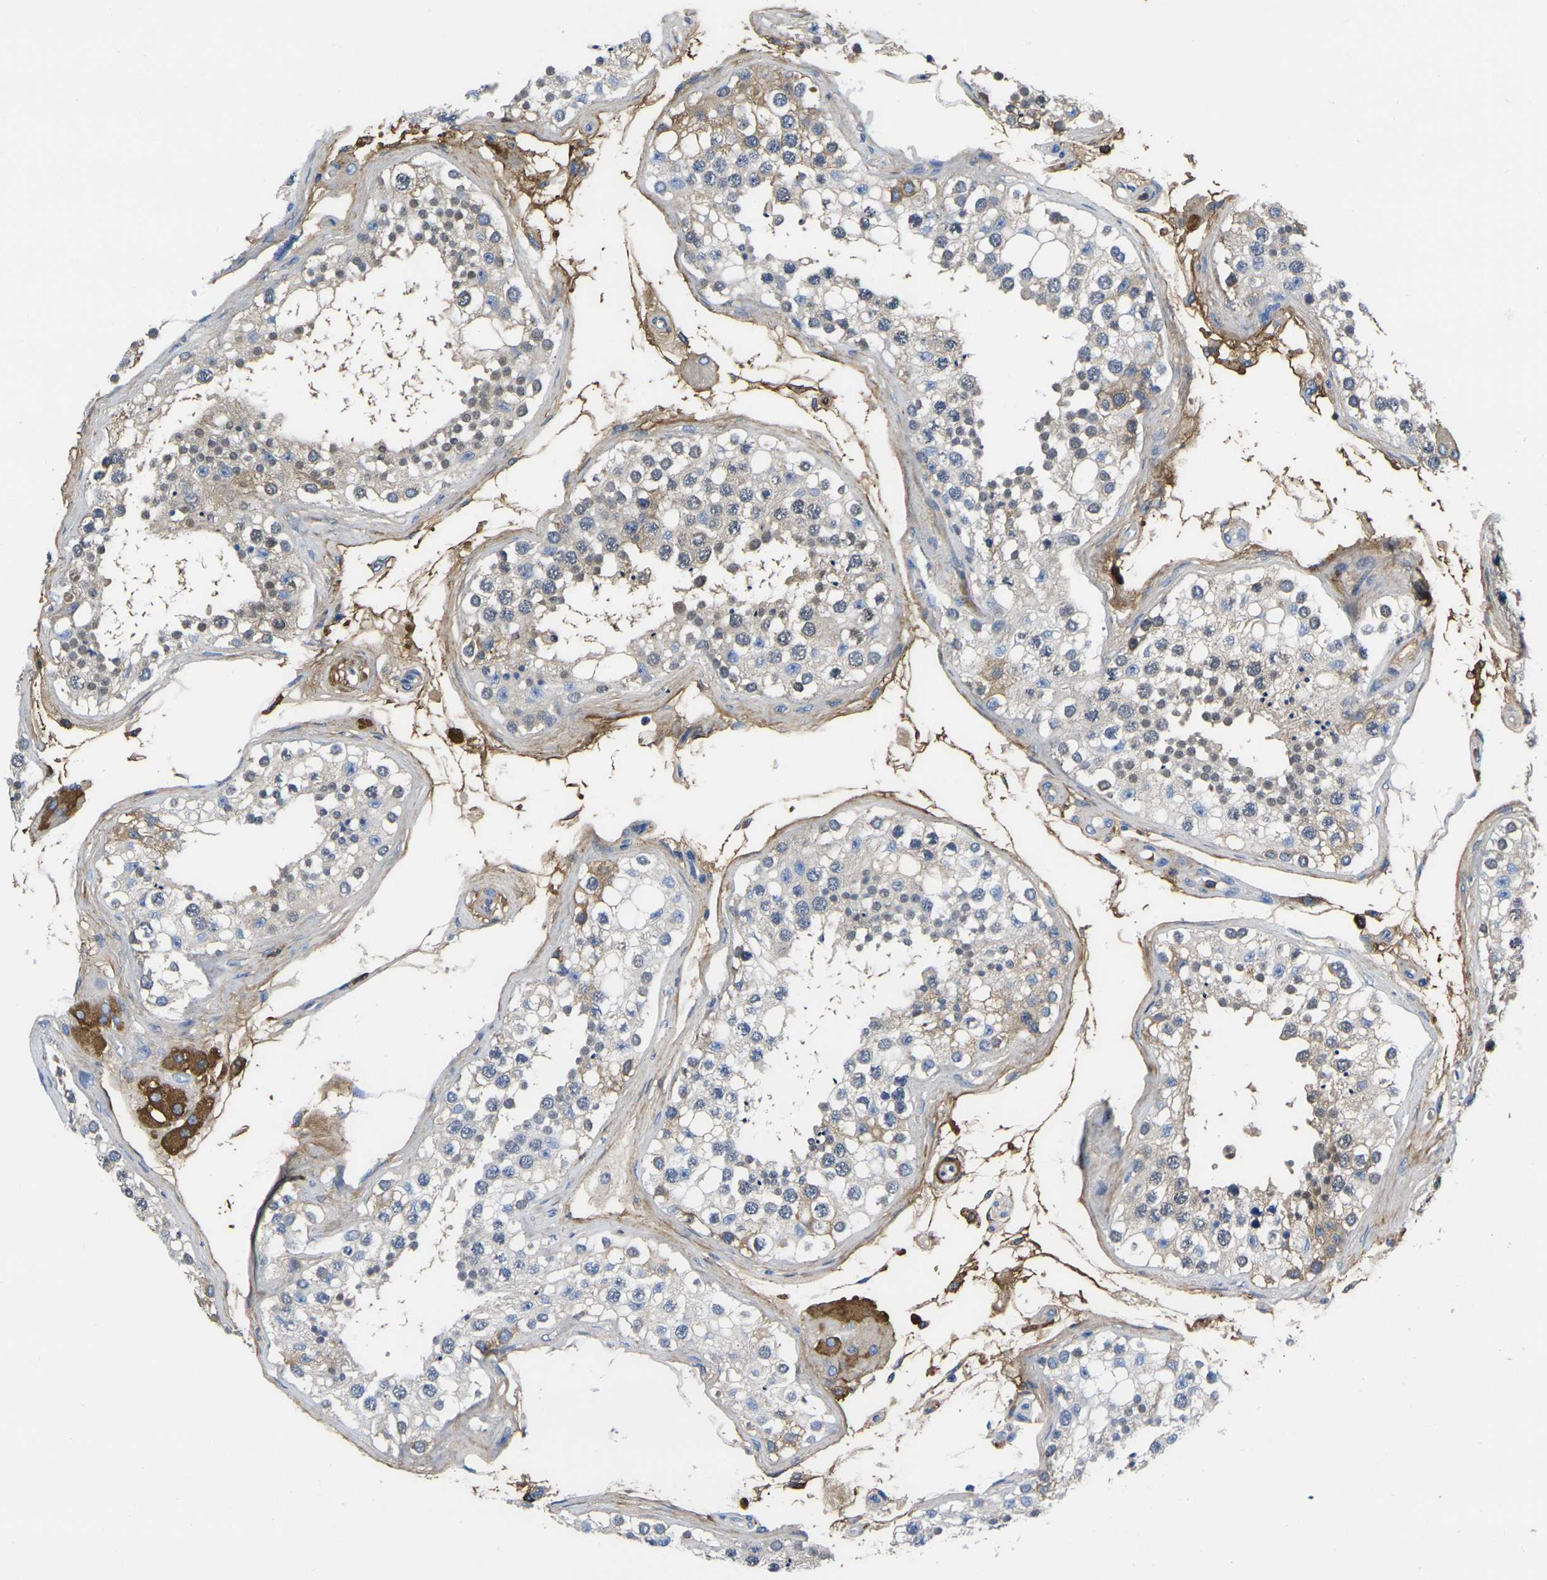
{"staining": {"intensity": "weak", "quantity": "<25%", "location": "cytoplasmic/membranous"}, "tissue": "testis", "cell_type": "Cells in seminiferous ducts", "image_type": "normal", "snomed": [{"axis": "morphology", "description": "Normal tissue, NOS"}, {"axis": "topography", "description": "Testis"}], "caption": "Micrograph shows no significant protein positivity in cells in seminiferous ducts of unremarkable testis. Nuclei are stained in blue.", "gene": "GREM2", "patient": {"sex": "male", "age": 68}}